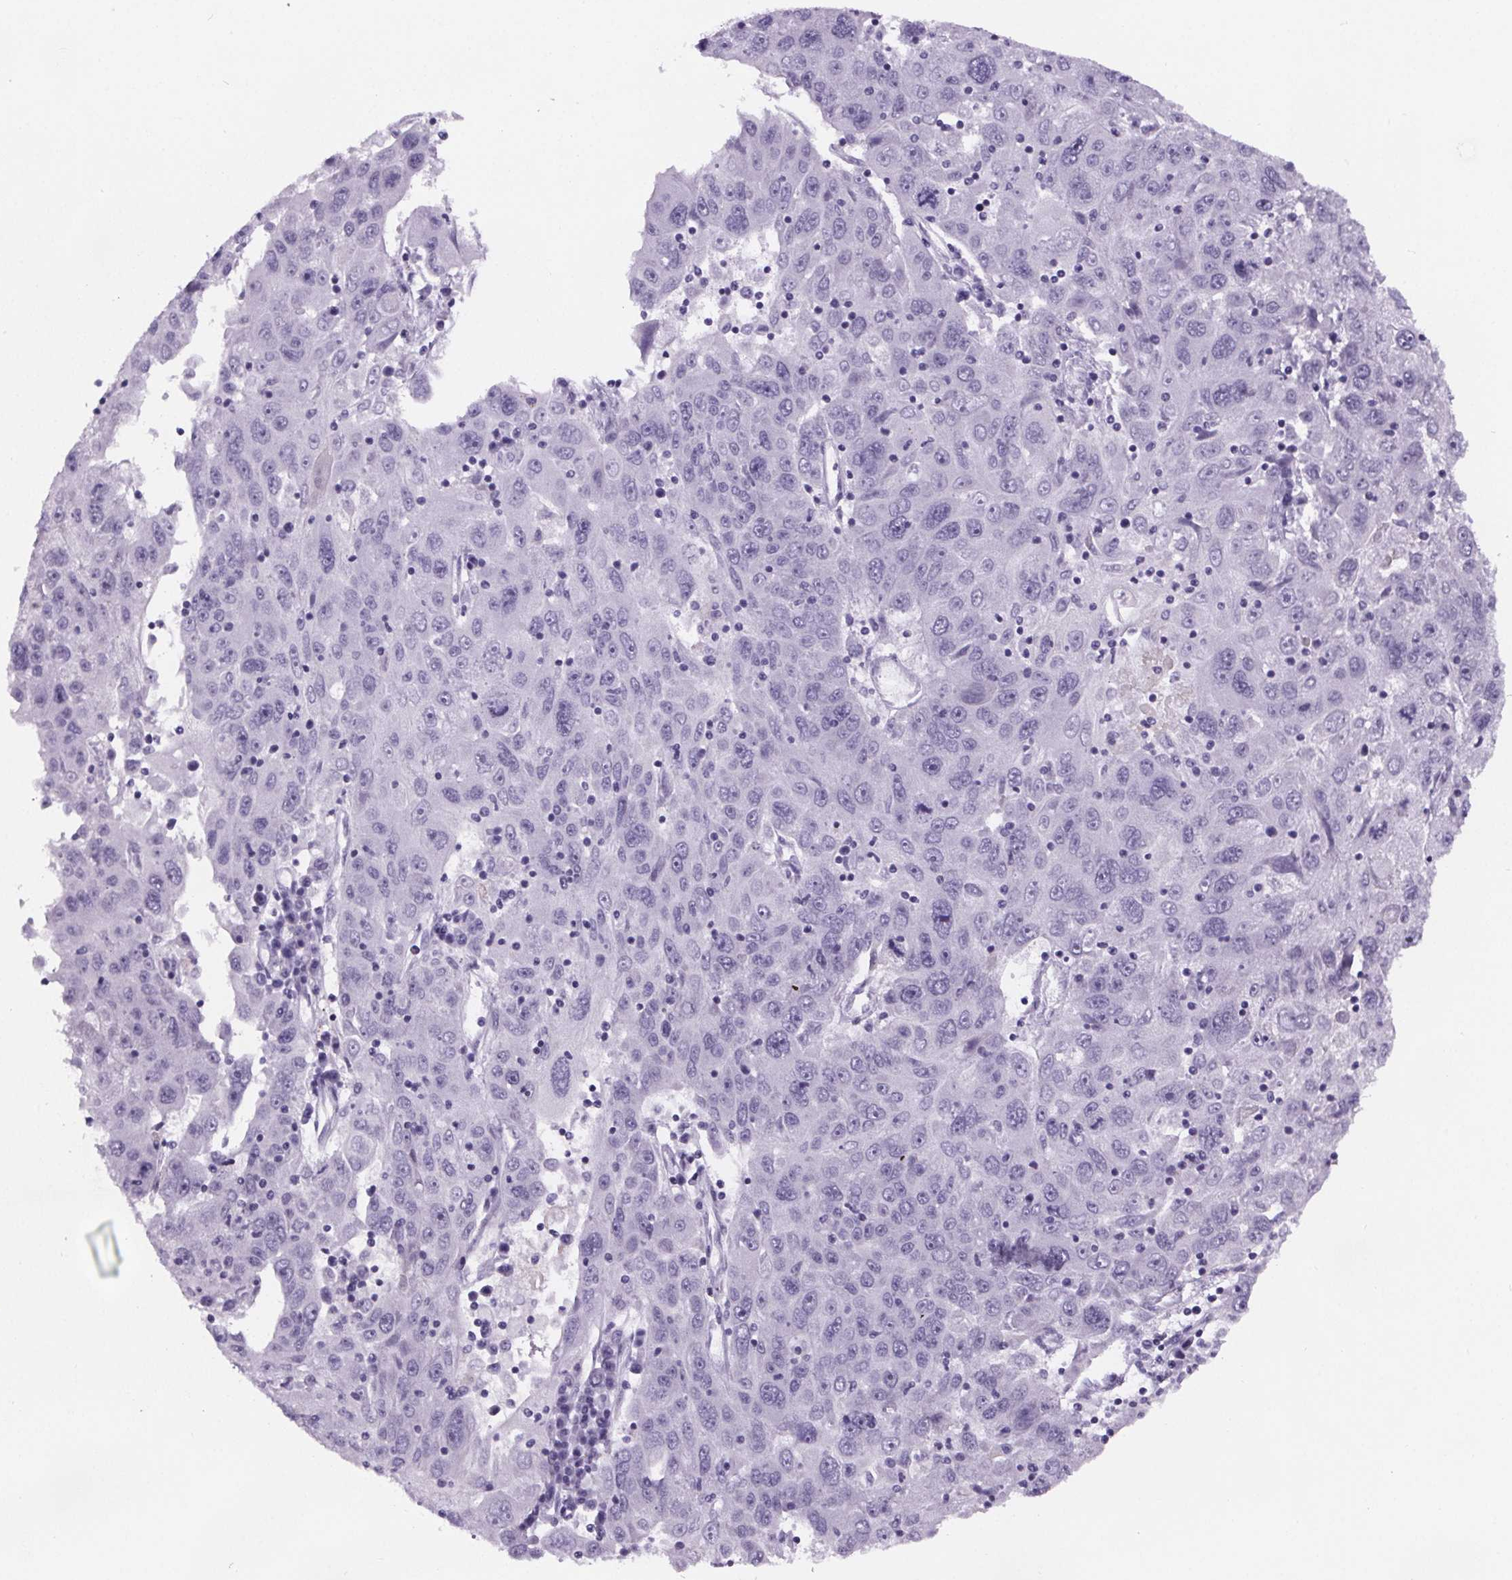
{"staining": {"intensity": "negative", "quantity": "none", "location": "none"}, "tissue": "stomach cancer", "cell_type": "Tumor cells", "image_type": "cancer", "snomed": [{"axis": "morphology", "description": "Adenocarcinoma, NOS"}, {"axis": "topography", "description": "Stomach"}], "caption": "IHC of stomach cancer shows no staining in tumor cells. (Brightfield microscopy of DAB immunohistochemistry at high magnification).", "gene": "CUBN", "patient": {"sex": "male", "age": 56}}